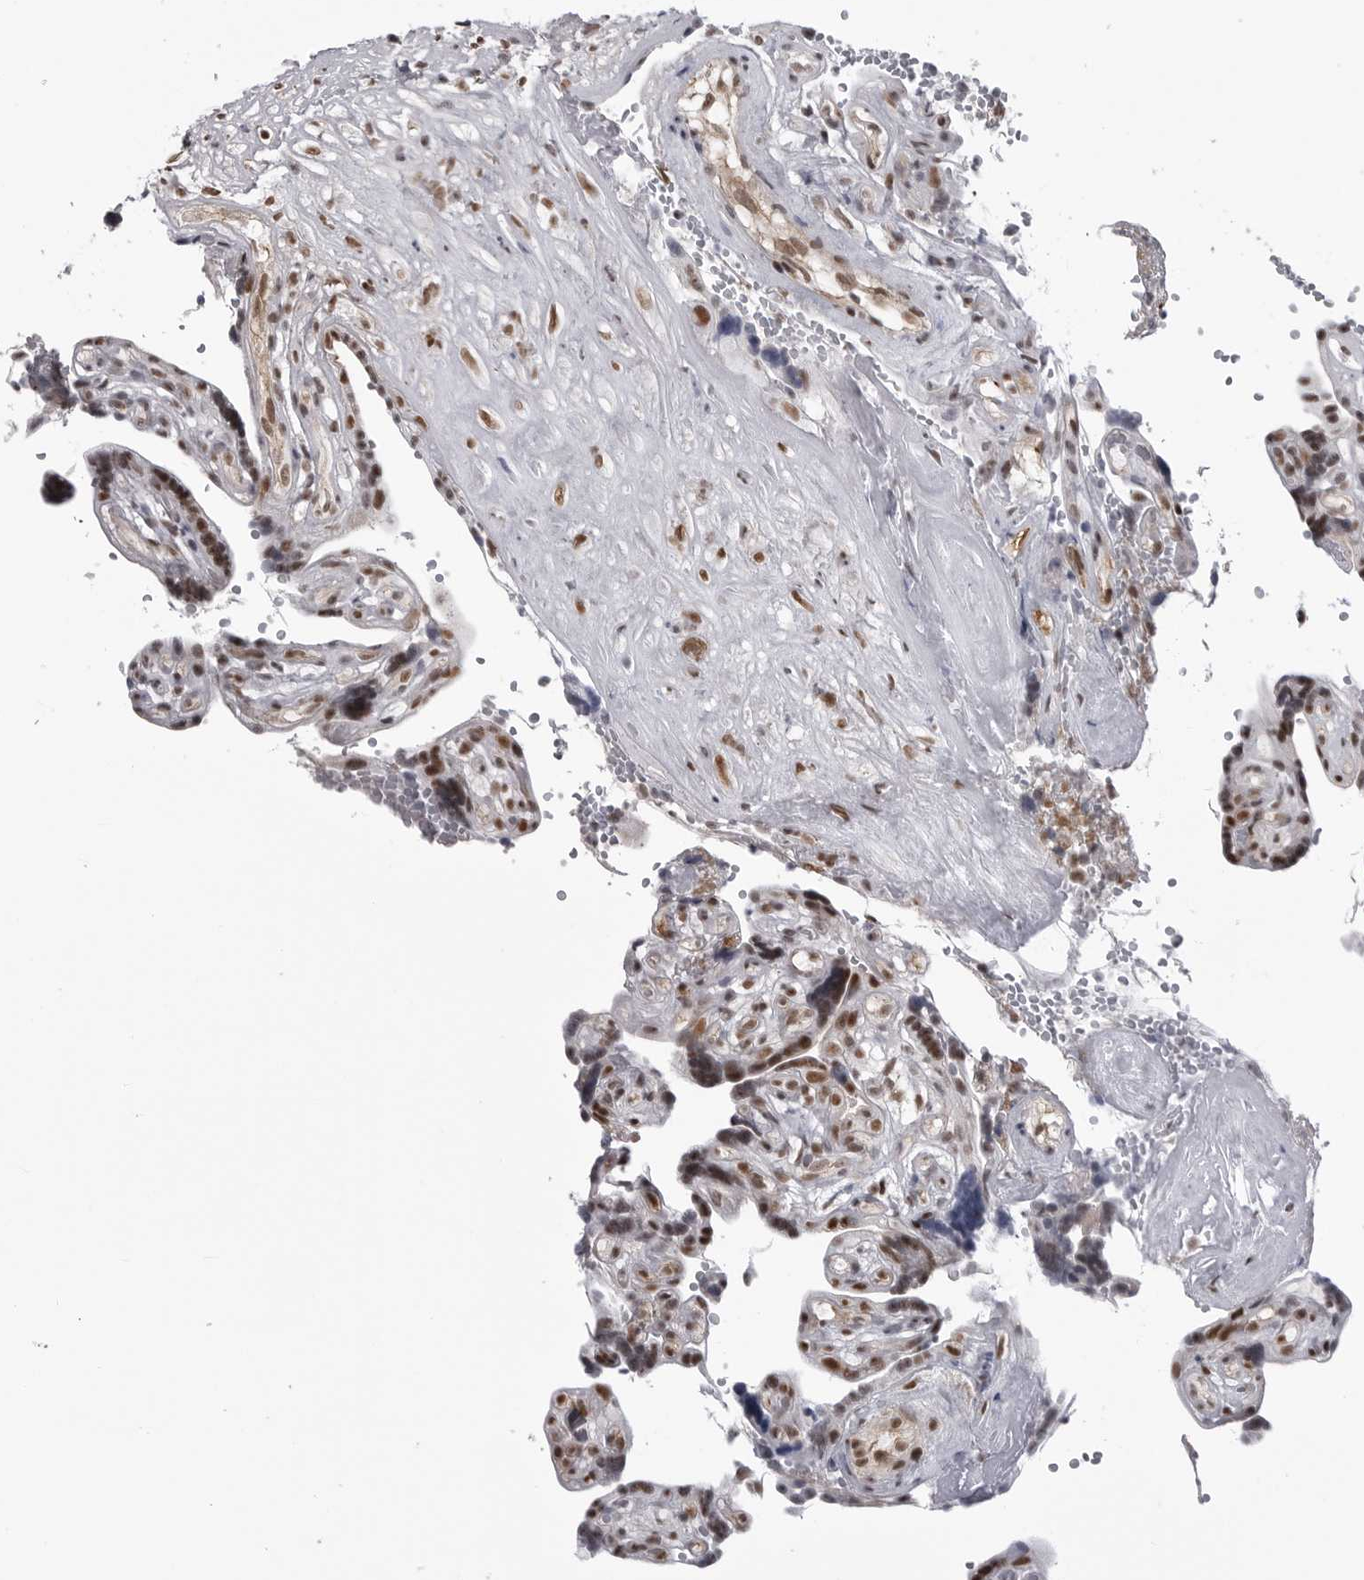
{"staining": {"intensity": "moderate", "quantity": ">75%", "location": "nuclear"}, "tissue": "placenta", "cell_type": "Decidual cells", "image_type": "normal", "snomed": [{"axis": "morphology", "description": "Normal tissue, NOS"}, {"axis": "topography", "description": "Placenta"}], "caption": "The image demonstrates immunohistochemical staining of benign placenta. There is moderate nuclear staining is seen in approximately >75% of decidual cells. The staining is performed using DAB brown chromogen to label protein expression. The nuclei are counter-stained blue using hematoxylin.", "gene": "RNF26", "patient": {"sex": "female", "age": 30}}